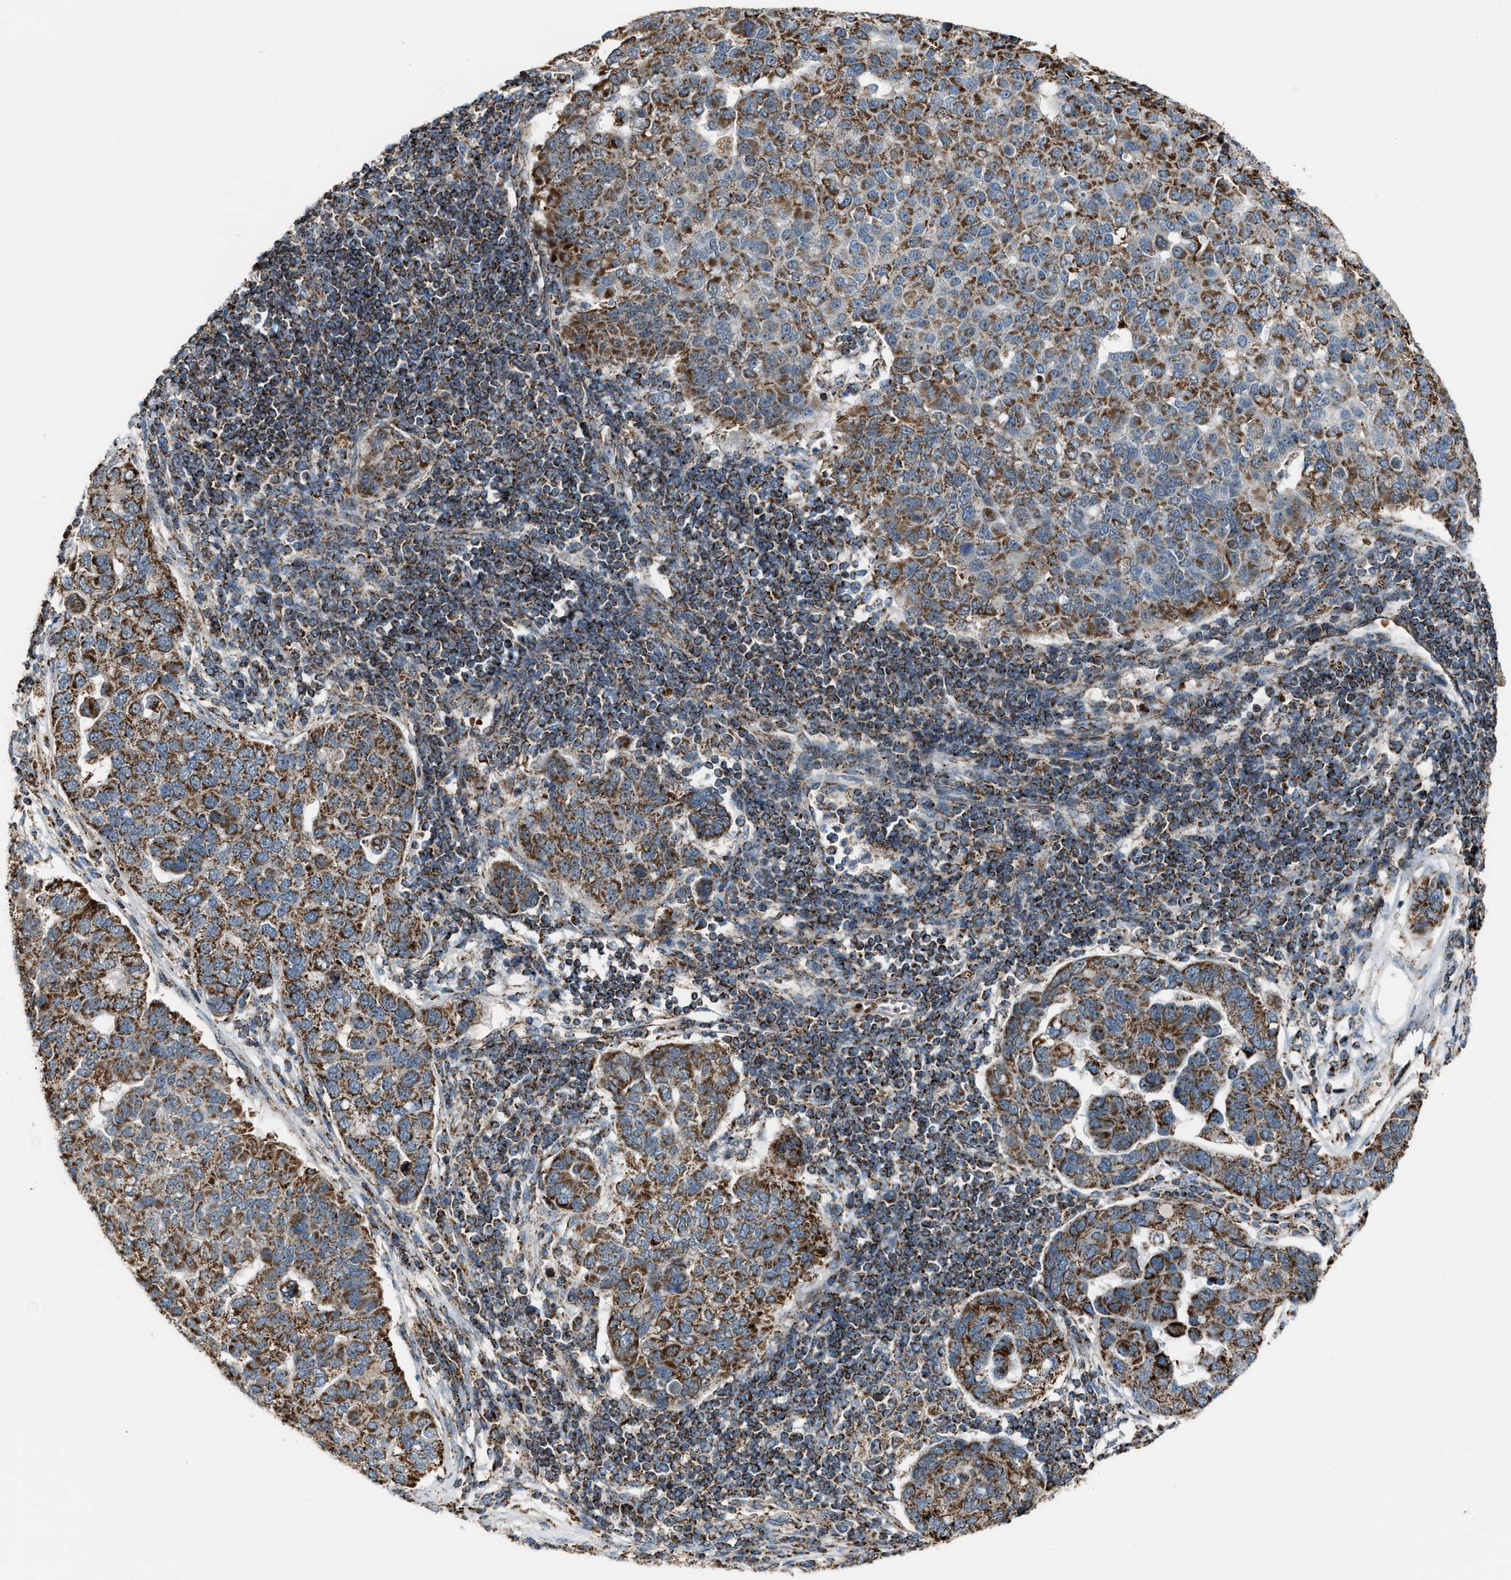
{"staining": {"intensity": "strong", "quantity": ">75%", "location": "cytoplasmic/membranous"}, "tissue": "pancreatic cancer", "cell_type": "Tumor cells", "image_type": "cancer", "snomed": [{"axis": "morphology", "description": "Adenocarcinoma, NOS"}, {"axis": "topography", "description": "Pancreas"}], "caption": "Strong cytoplasmic/membranous staining is present in about >75% of tumor cells in pancreatic cancer.", "gene": "CHN2", "patient": {"sex": "female", "age": 61}}